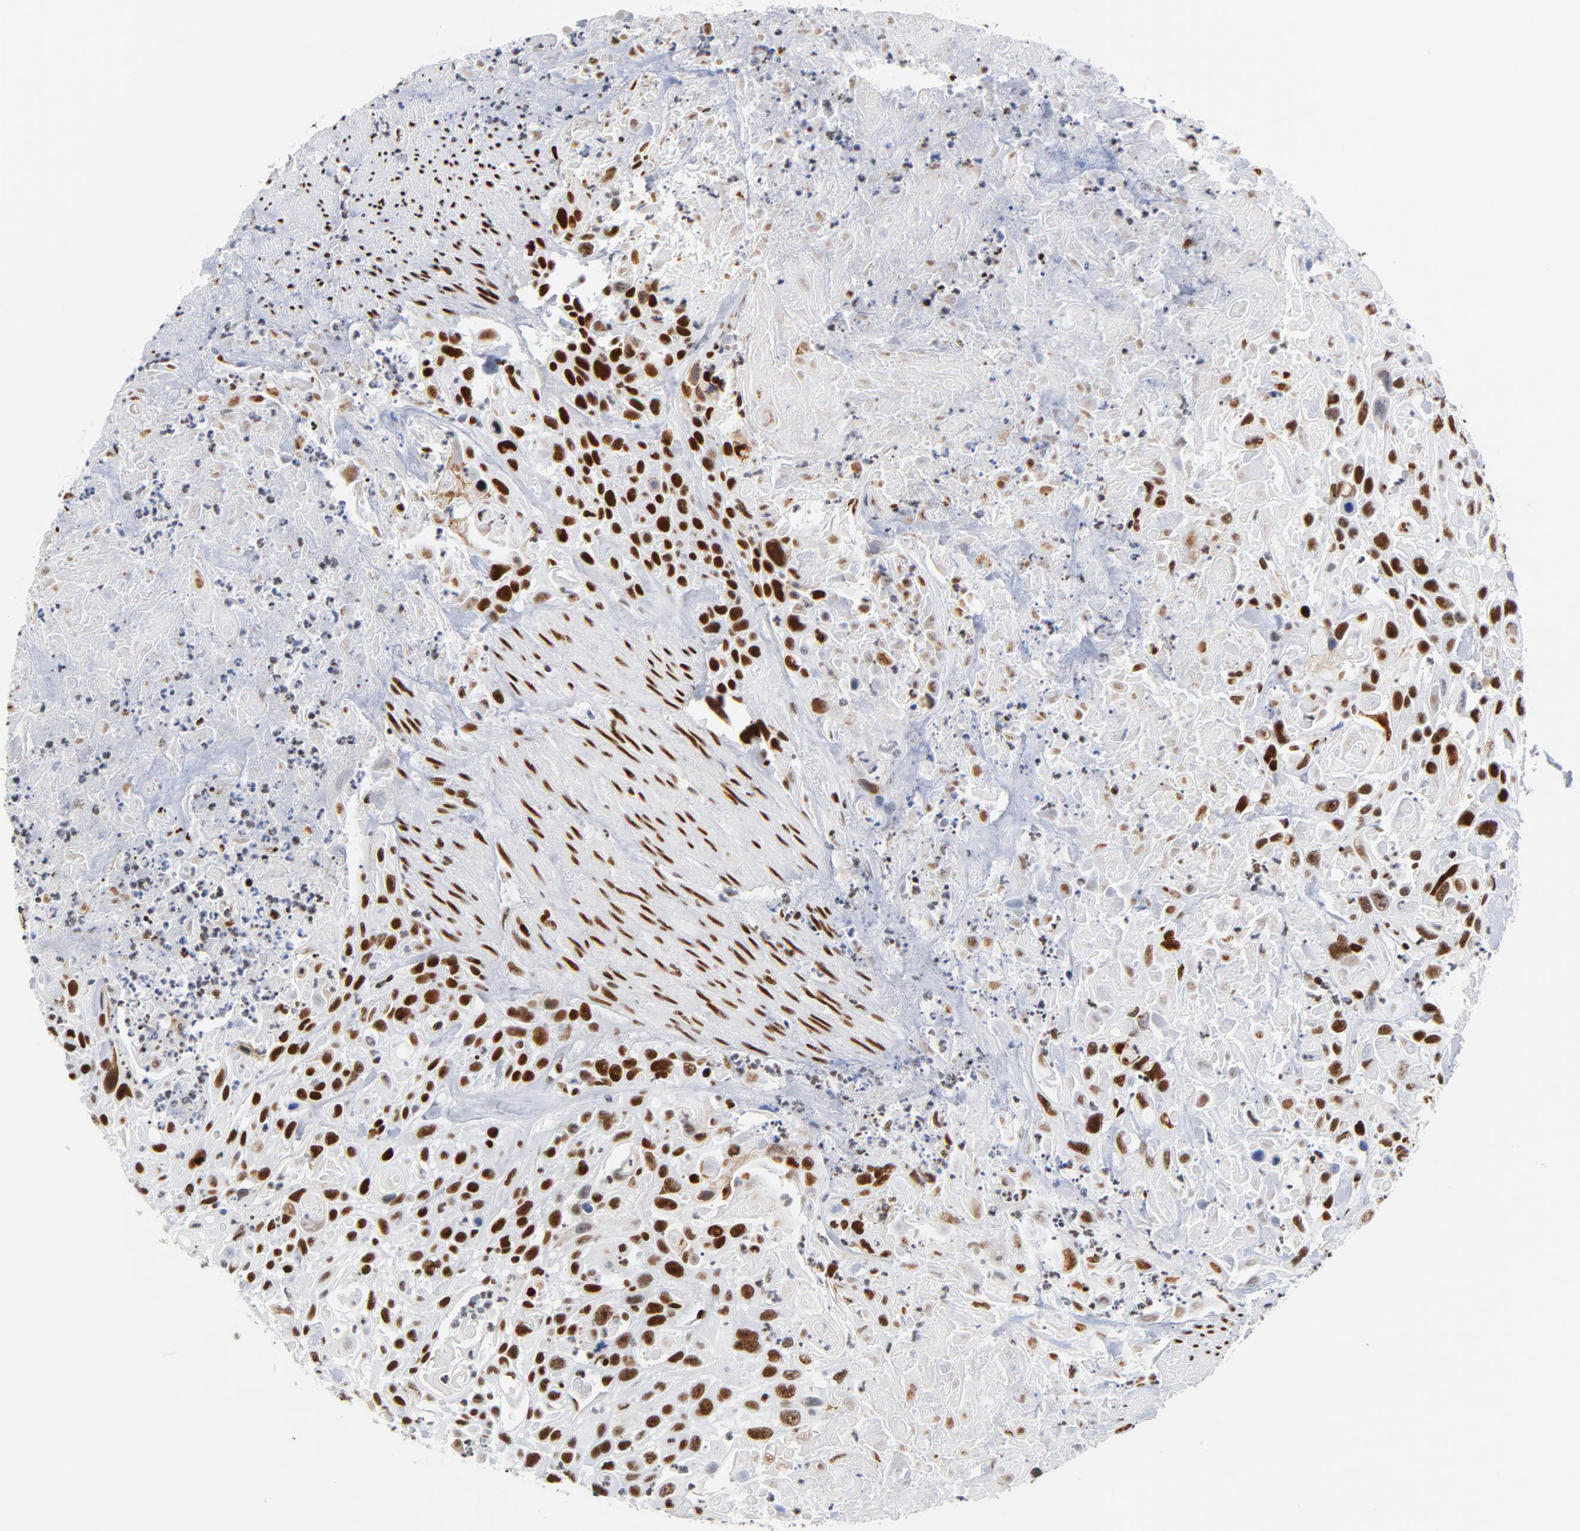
{"staining": {"intensity": "strong", "quantity": ">75%", "location": "nuclear"}, "tissue": "urothelial cancer", "cell_type": "Tumor cells", "image_type": "cancer", "snomed": [{"axis": "morphology", "description": "Urothelial carcinoma, High grade"}, {"axis": "topography", "description": "Urinary bladder"}], "caption": "DAB (3,3'-diaminobenzidine) immunohistochemical staining of urothelial carcinoma (high-grade) displays strong nuclear protein staining in approximately >75% of tumor cells.", "gene": "XRCC5", "patient": {"sex": "female", "age": 84}}